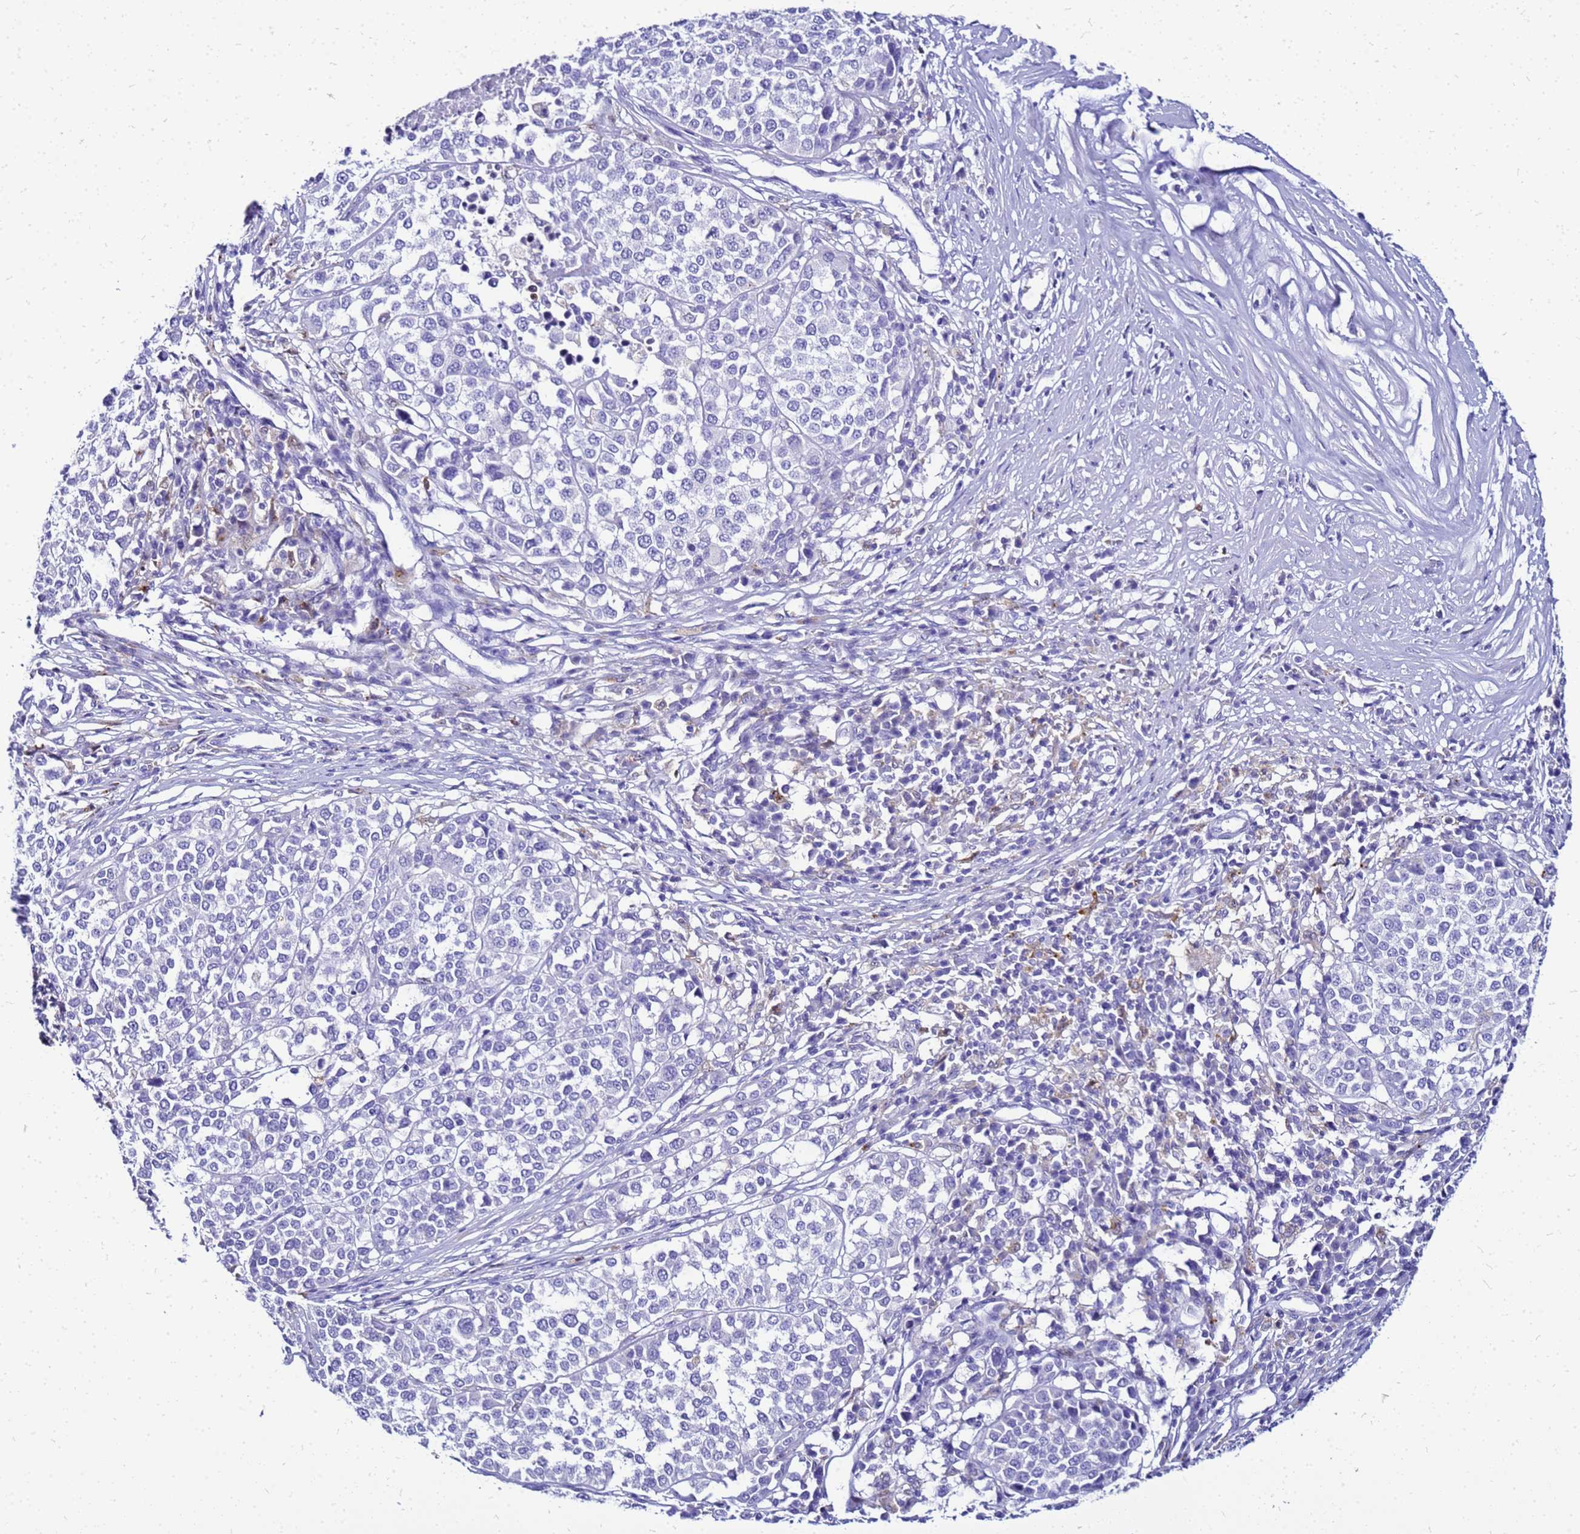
{"staining": {"intensity": "negative", "quantity": "none", "location": "none"}, "tissue": "melanoma", "cell_type": "Tumor cells", "image_type": "cancer", "snomed": [{"axis": "morphology", "description": "Malignant melanoma, Metastatic site"}, {"axis": "topography", "description": "Lymph node"}], "caption": "This is an immunohistochemistry (IHC) image of human malignant melanoma (metastatic site). There is no positivity in tumor cells.", "gene": "CSTA", "patient": {"sex": "male", "age": 44}}